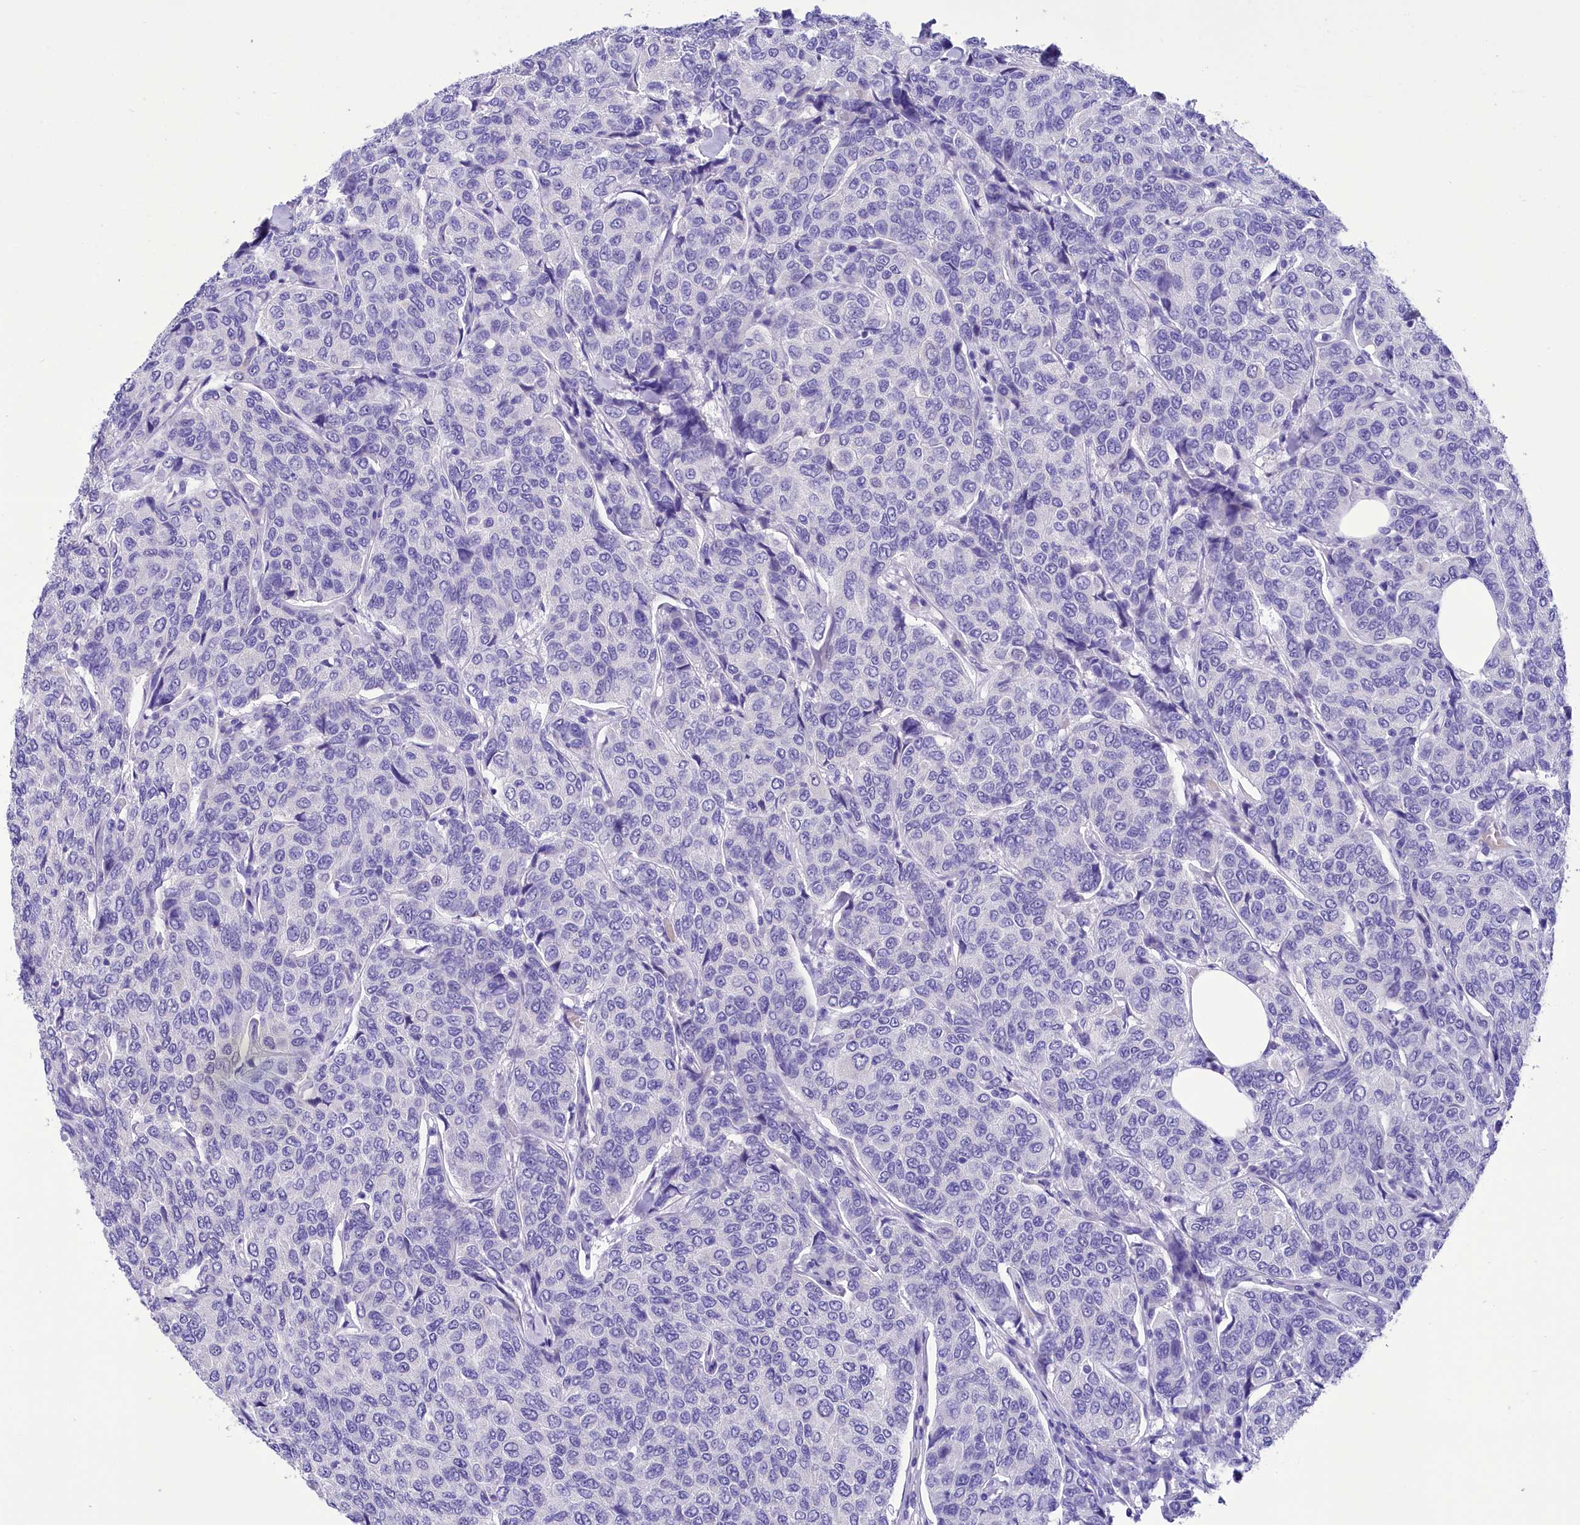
{"staining": {"intensity": "negative", "quantity": "none", "location": "none"}, "tissue": "breast cancer", "cell_type": "Tumor cells", "image_type": "cancer", "snomed": [{"axis": "morphology", "description": "Duct carcinoma"}, {"axis": "topography", "description": "Breast"}], "caption": "DAB (3,3'-diaminobenzidine) immunohistochemical staining of breast intraductal carcinoma exhibits no significant expression in tumor cells.", "gene": "TTC36", "patient": {"sex": "female", "age": 55}}